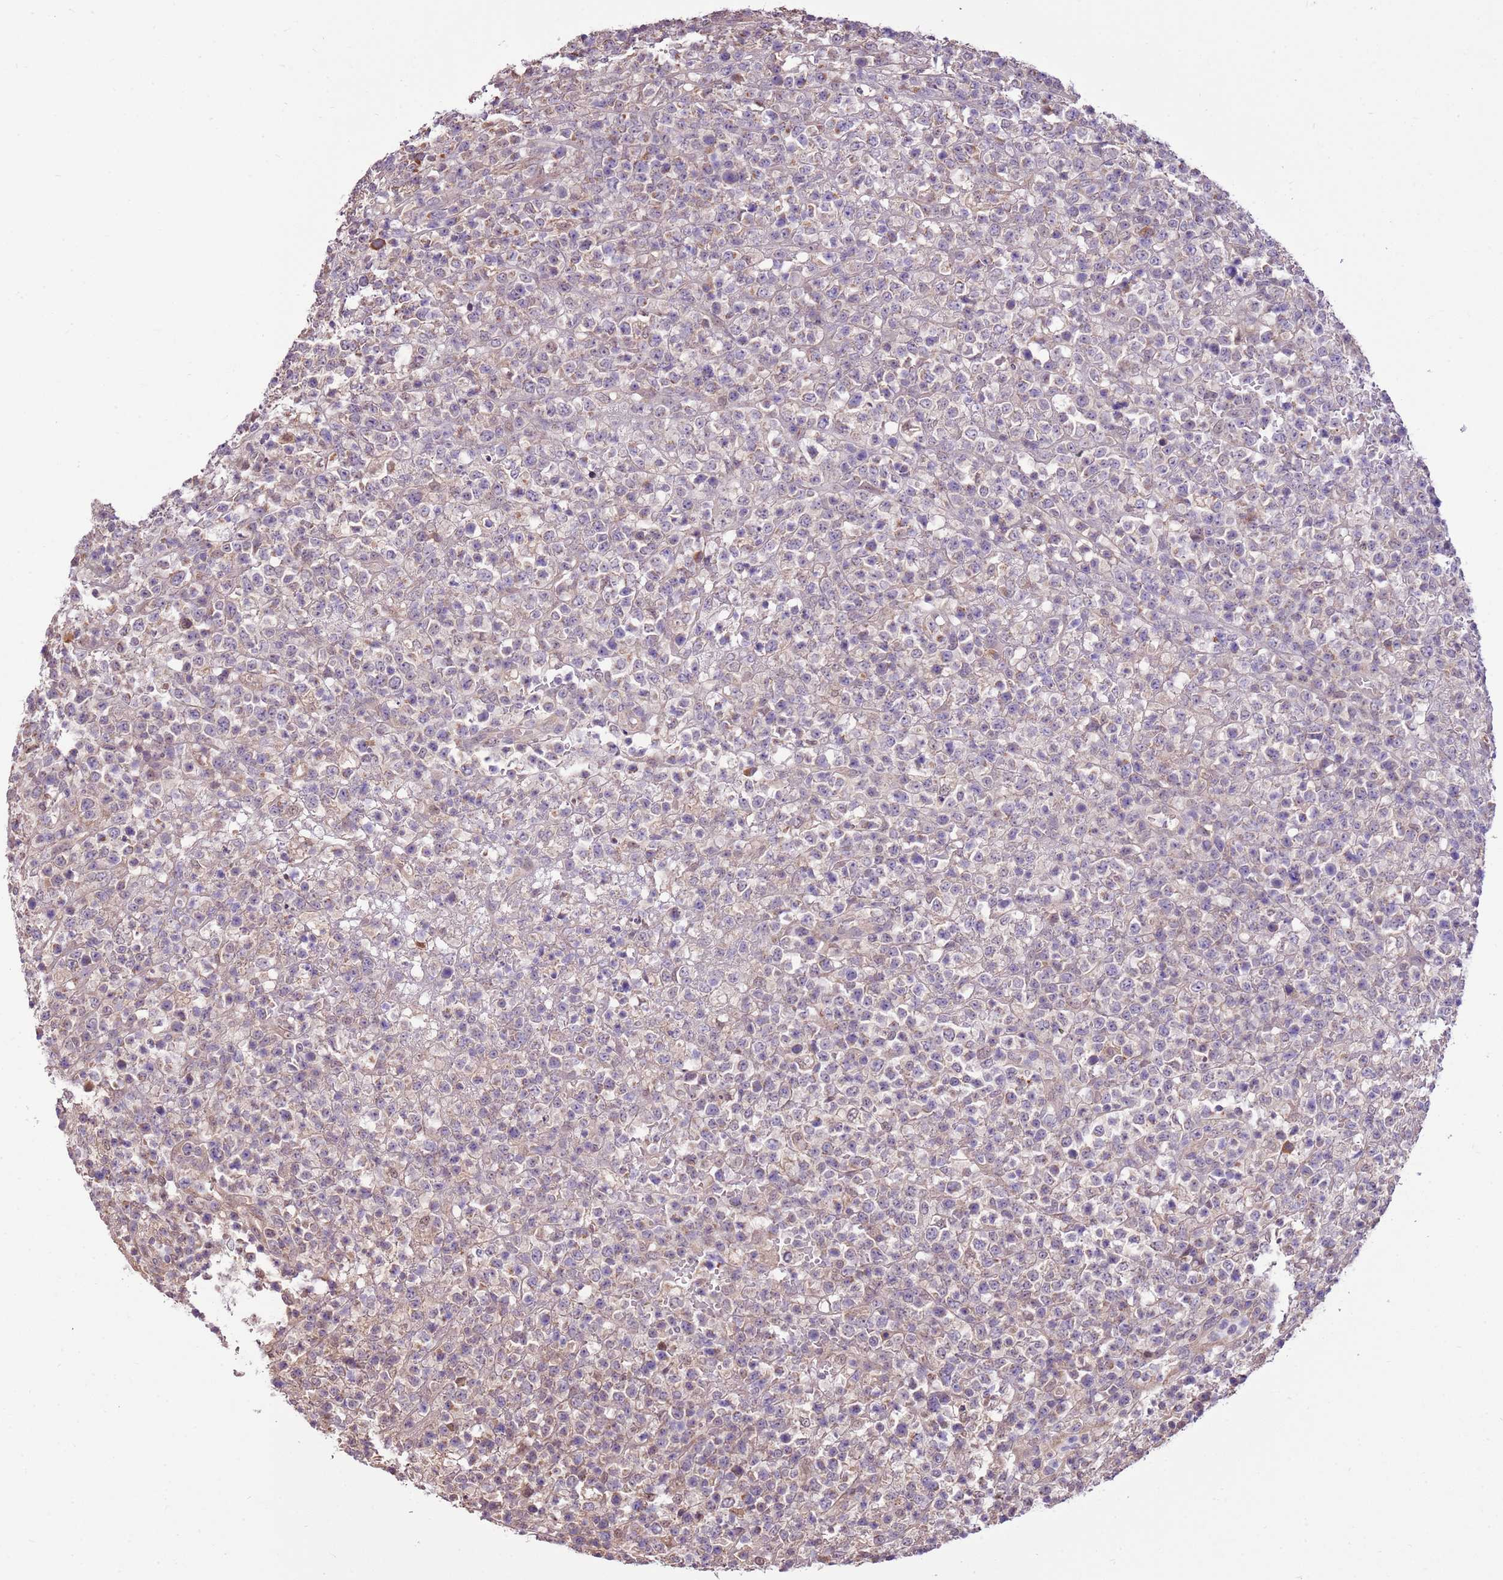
{"staining": {"intensity": "negative", "quantity": "none", "location": "none"}, "tissue": "lymphoma", "cell_type": "Tumor cells", "image_type": "cancer", "snomed": [{"axis": "morphology", "description": "Malignant lymphoma, non-Hodgkin's type, High grade"}, {"axis": "topography", "description": "Colon"}], "caption": "Immunohistochemical staining of high-grade malignant lymphoma, non-Hodgkin's type demonstrates no significant positivity in tumor cells.", "gene": "BBS5", "patient": {"sex": "female", "age": 53}}